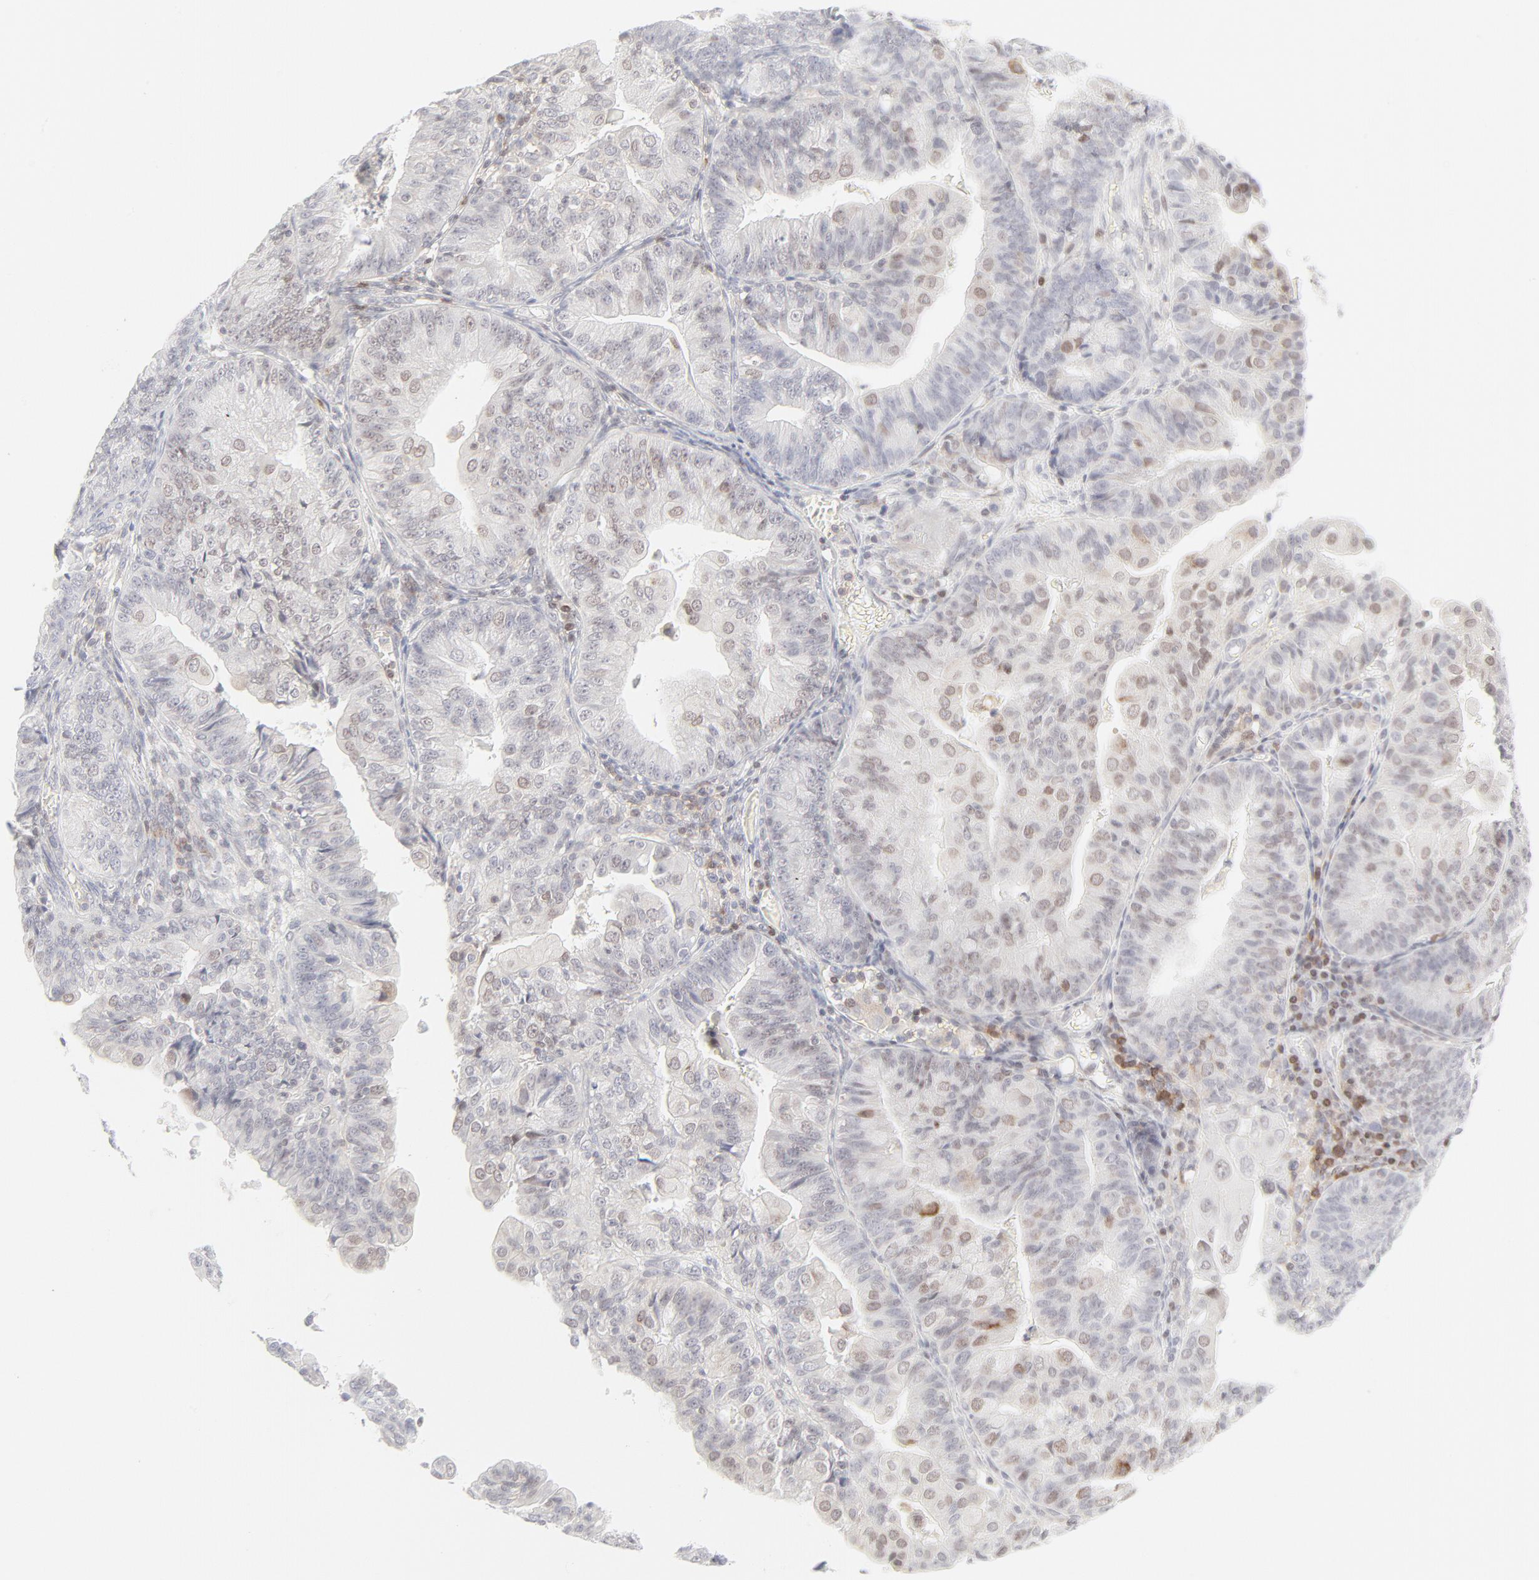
{"staining": {"intensity": "weak", "quantity": "25%-75%", "location": "nuclear"}, "tissue": "endometrial cancer", "cell_type": "Tumor cells", "image_type": "cancer", "snomed": [{"axis": "morphology", "description": "Adenocarcinoma, NOS"}, {"axis": "topography", "description": "Endometrium"}], "caption": "Human adenocarcinoma (endometrial) stained with a protein marker shows weak staining in tumor cells.", "gene": "PRKCB", "patient": {"sex": "female", "age": 56}}